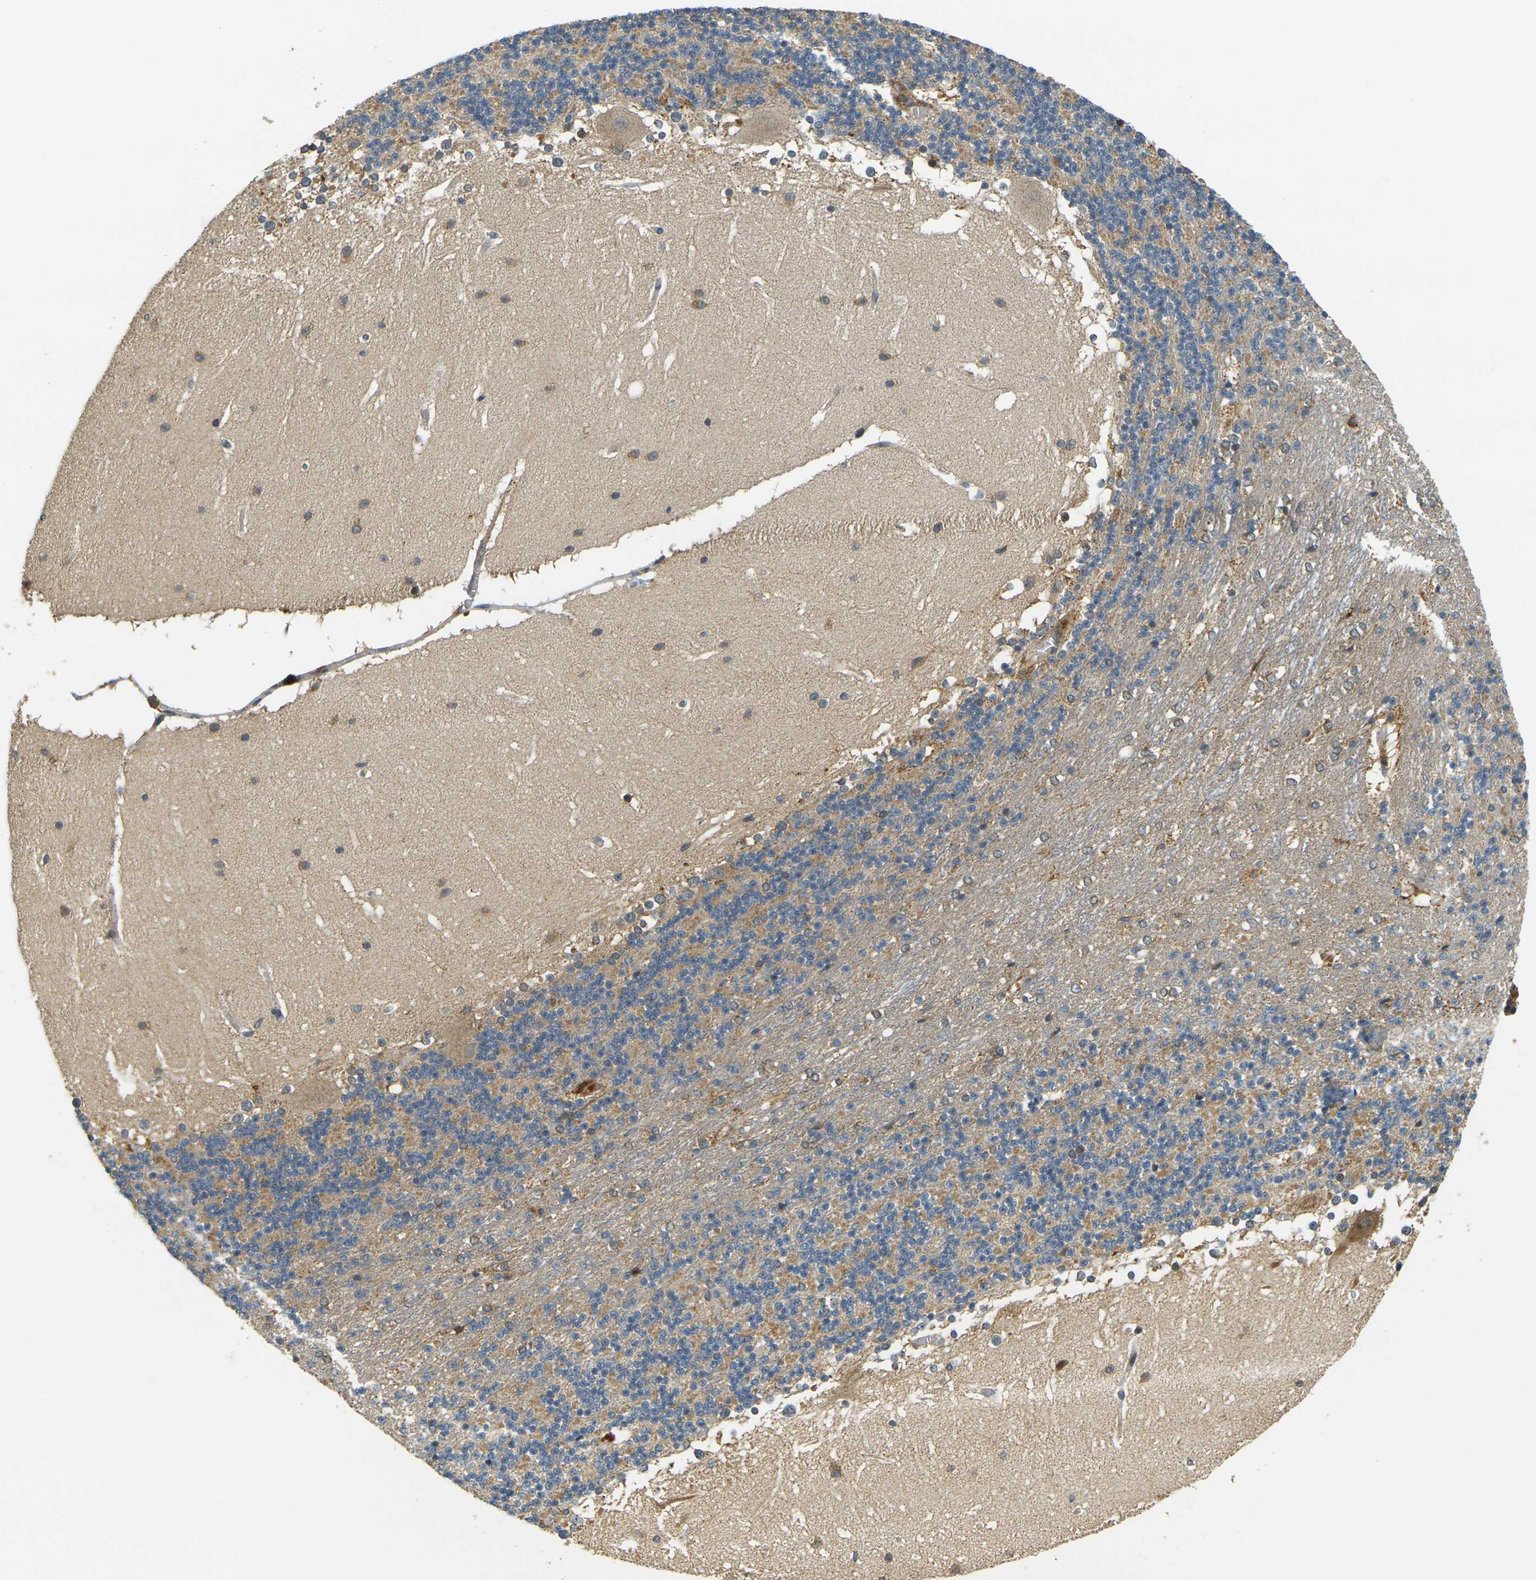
{"staining": {"intensity": "weak", "quantity": "25%-75%", "location": "cytoplasmic/membranous"}, "tissue": "cerebellum", "cell_type": "Cells in granular layer", "image_type": "normal", "snomed": [{"axis": "morphology", "description": "Normal tissue, NOS"}, {"axis": "topography", "description": "Cerebellum"}], "caption": "Cerebellum stained for a protein (brown) shows weak cytoplasmic/membranous positive expression in about 25%-75% of cells in granular layer.", "gene": "KLHL8", "patient": {"sex": "female", "age": 19}}